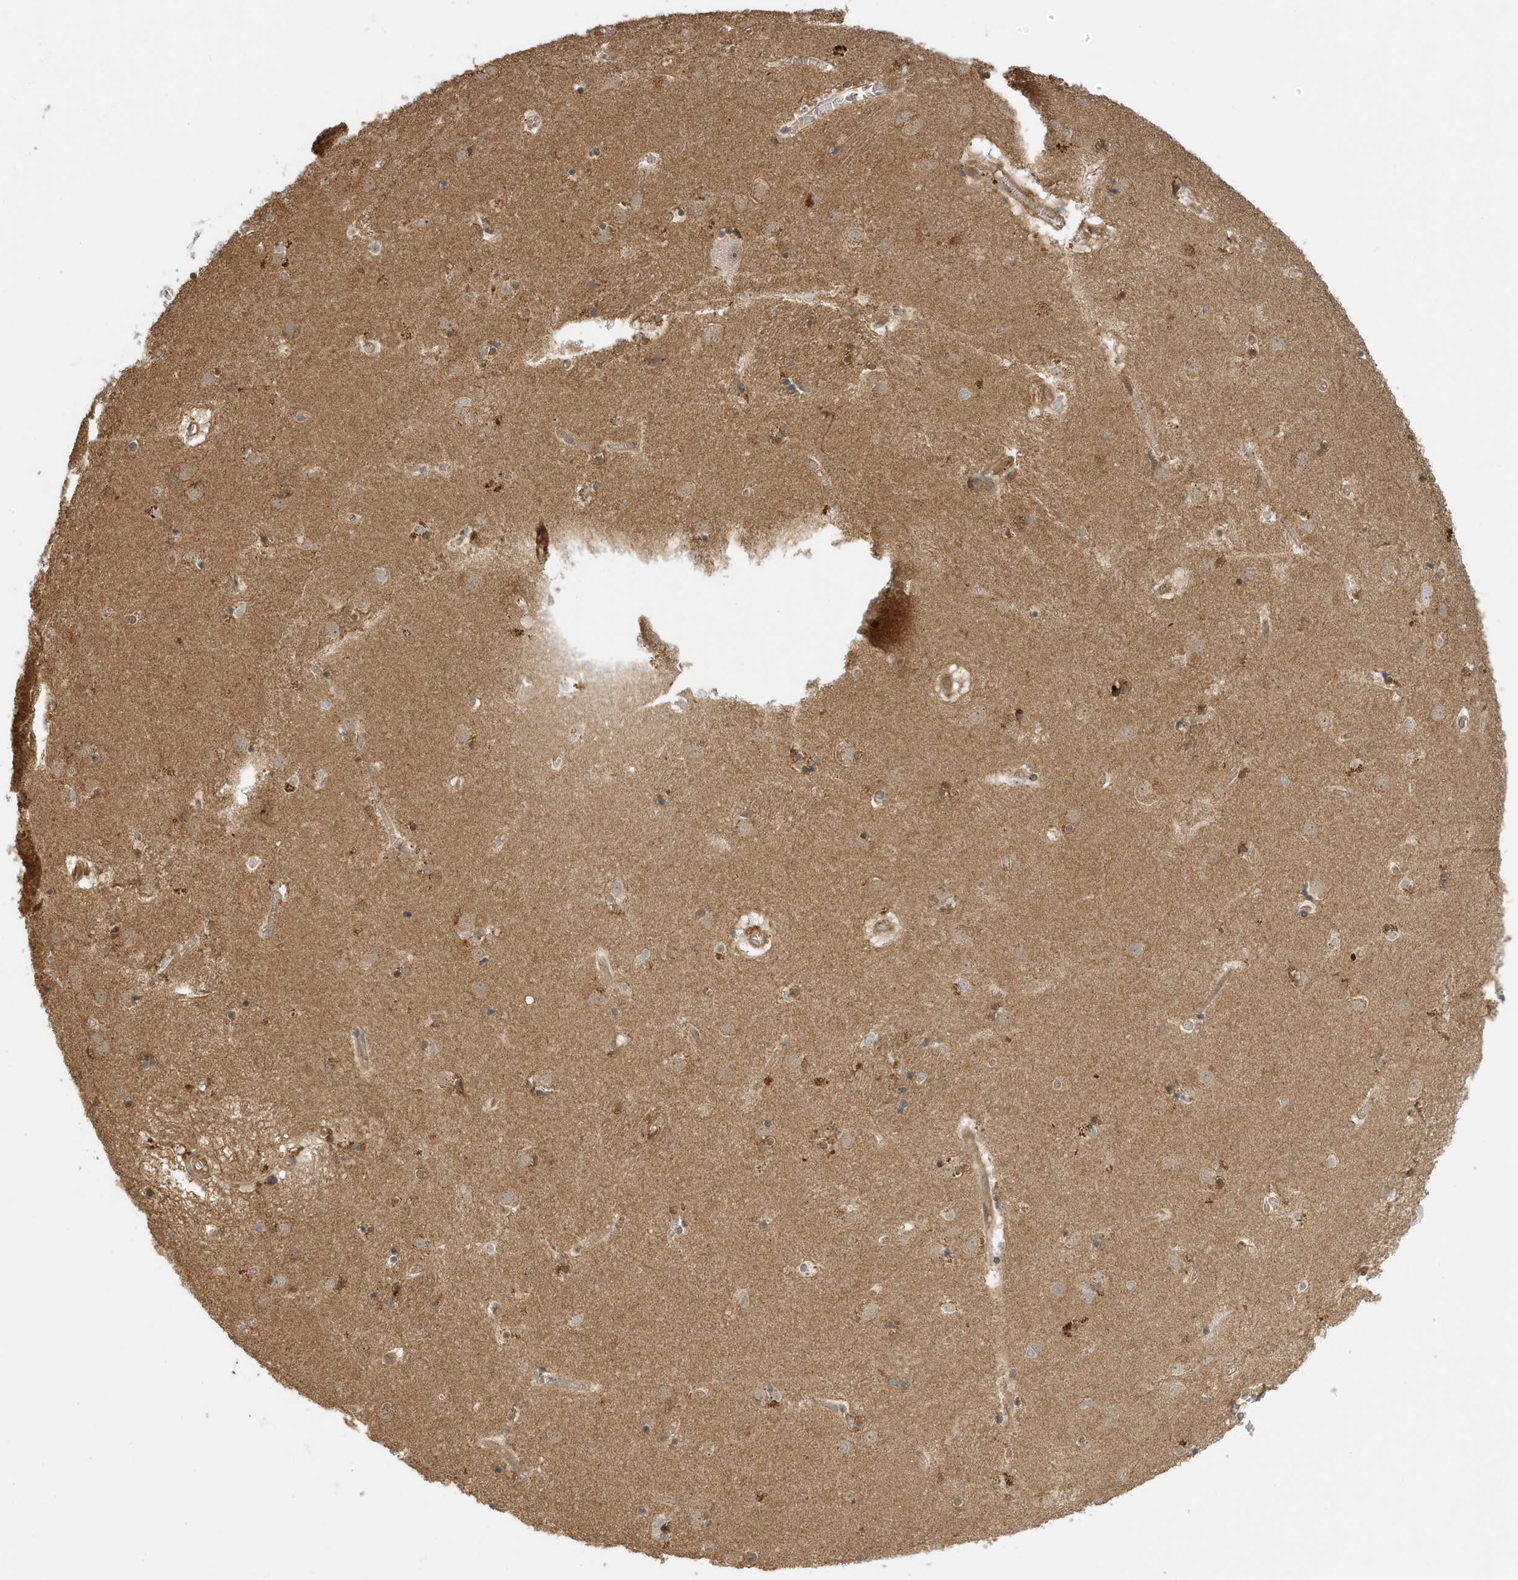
{"staining": {"intensity": "weak", "quantity": "<25%", "location": "cytoplasmic/membranous"}, "tissue": "caudate", "cell_type": "Glial cells", "image_type": "normal", "snomed": [{"axis": "morphology", "description": "Normal tissue, NOS"}, {"axis": "topography", "description": "Lateral ventricle wall"}], "caption": "IHC photomicrograph of normal caudate: human caudate stained with DAB shows no significant protein positivity in glial cells.", "gene": "FYCO1", "patient": {"sex": "male", "age": 70}}